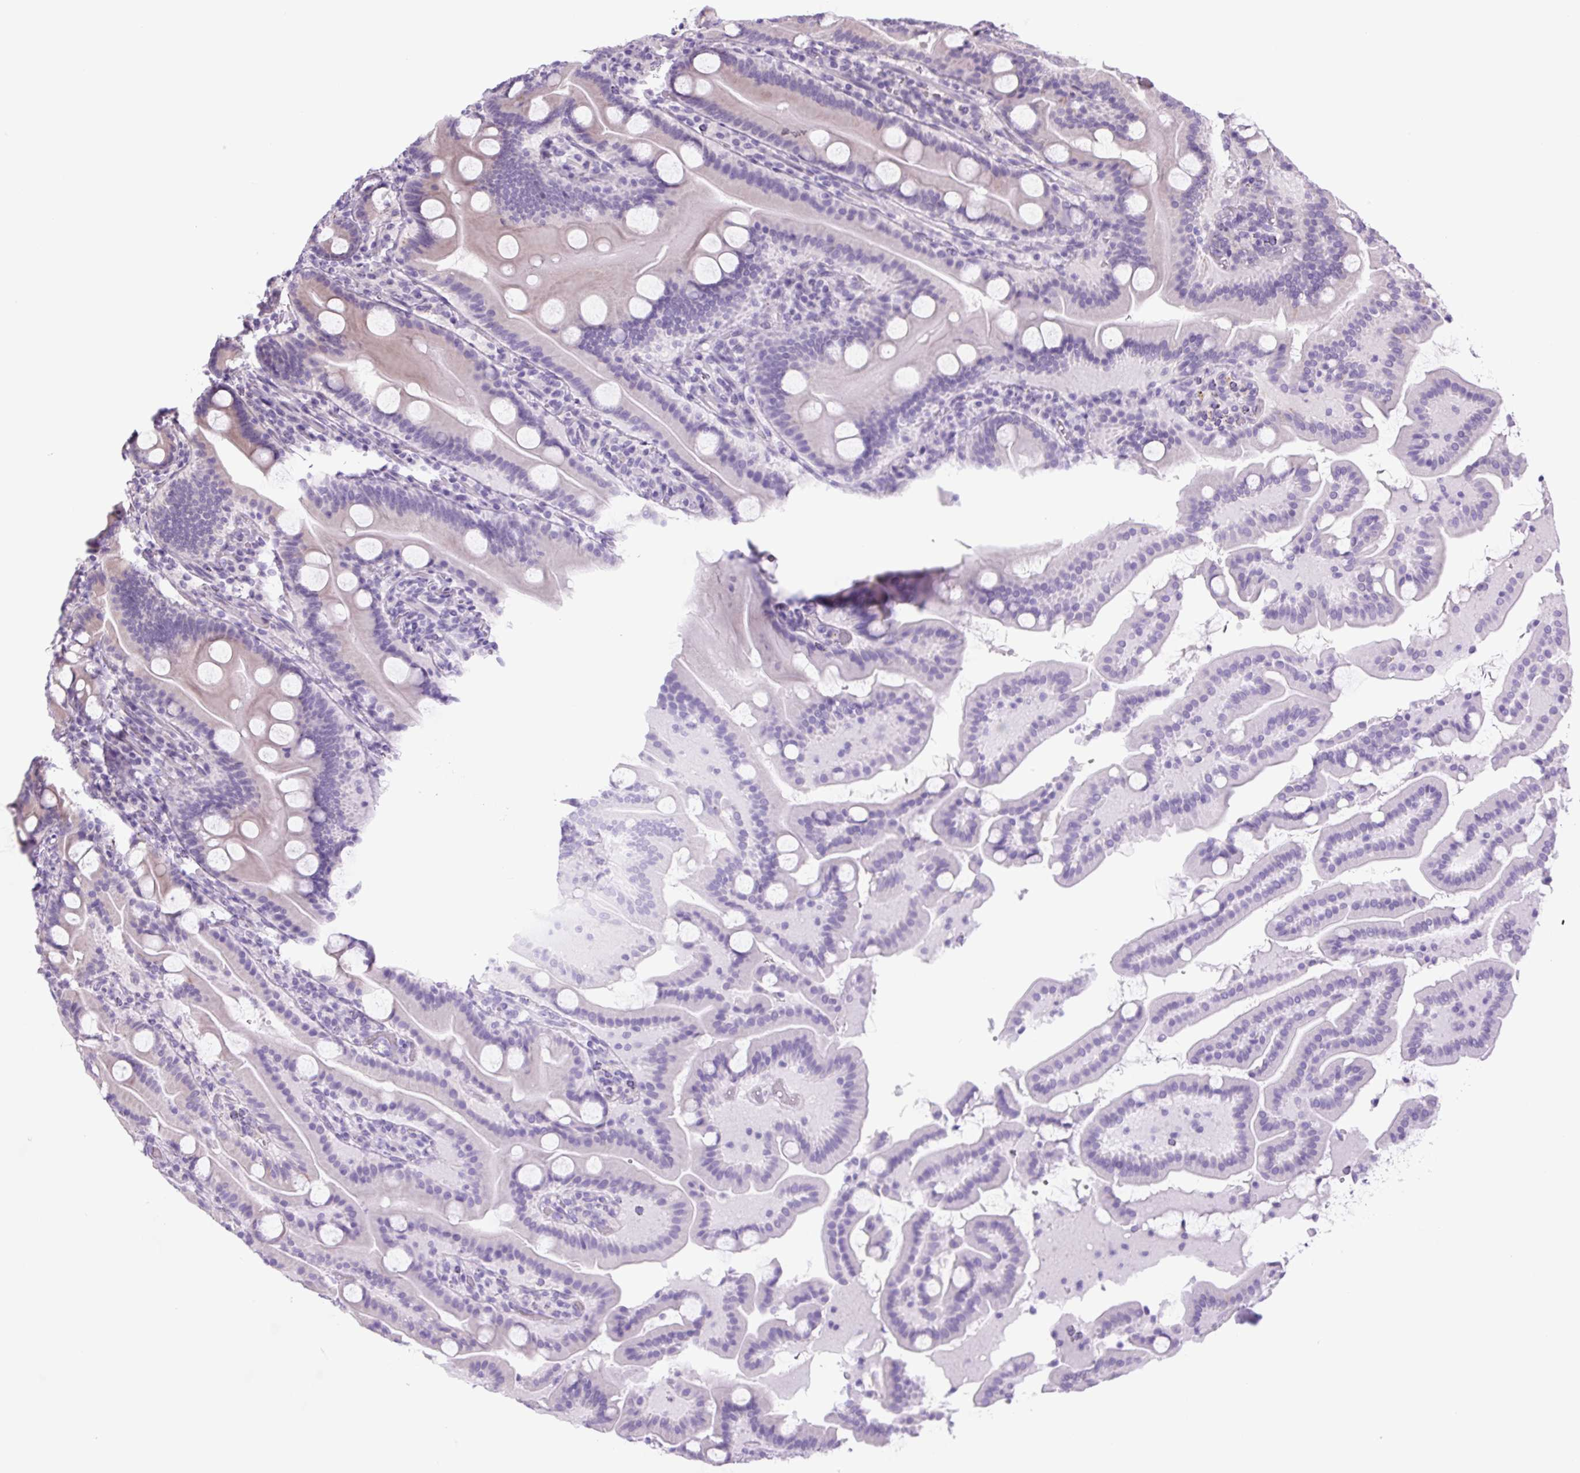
{"staining": {"intensity": "moderate", "quantity": "<25%", "location": "cytoplasmic/membranous"}, "tissue": "duodenum", "cell_type": "Glandular cells", "image_type": "normal", "snomed": [{"axis": "morphology", "description": "Normal tissue, NOS"}, {"axis": "topography", "description": "Duodenum"}], "caption": "This image displays immunohistochemistry staining of unremarkable human duodenum, with low moderate cytoplasmic/membranous expression in about <25% of glandular cells.", "gene": "PLA2G4A", "patient": {"sex": "male", "age": 55}}